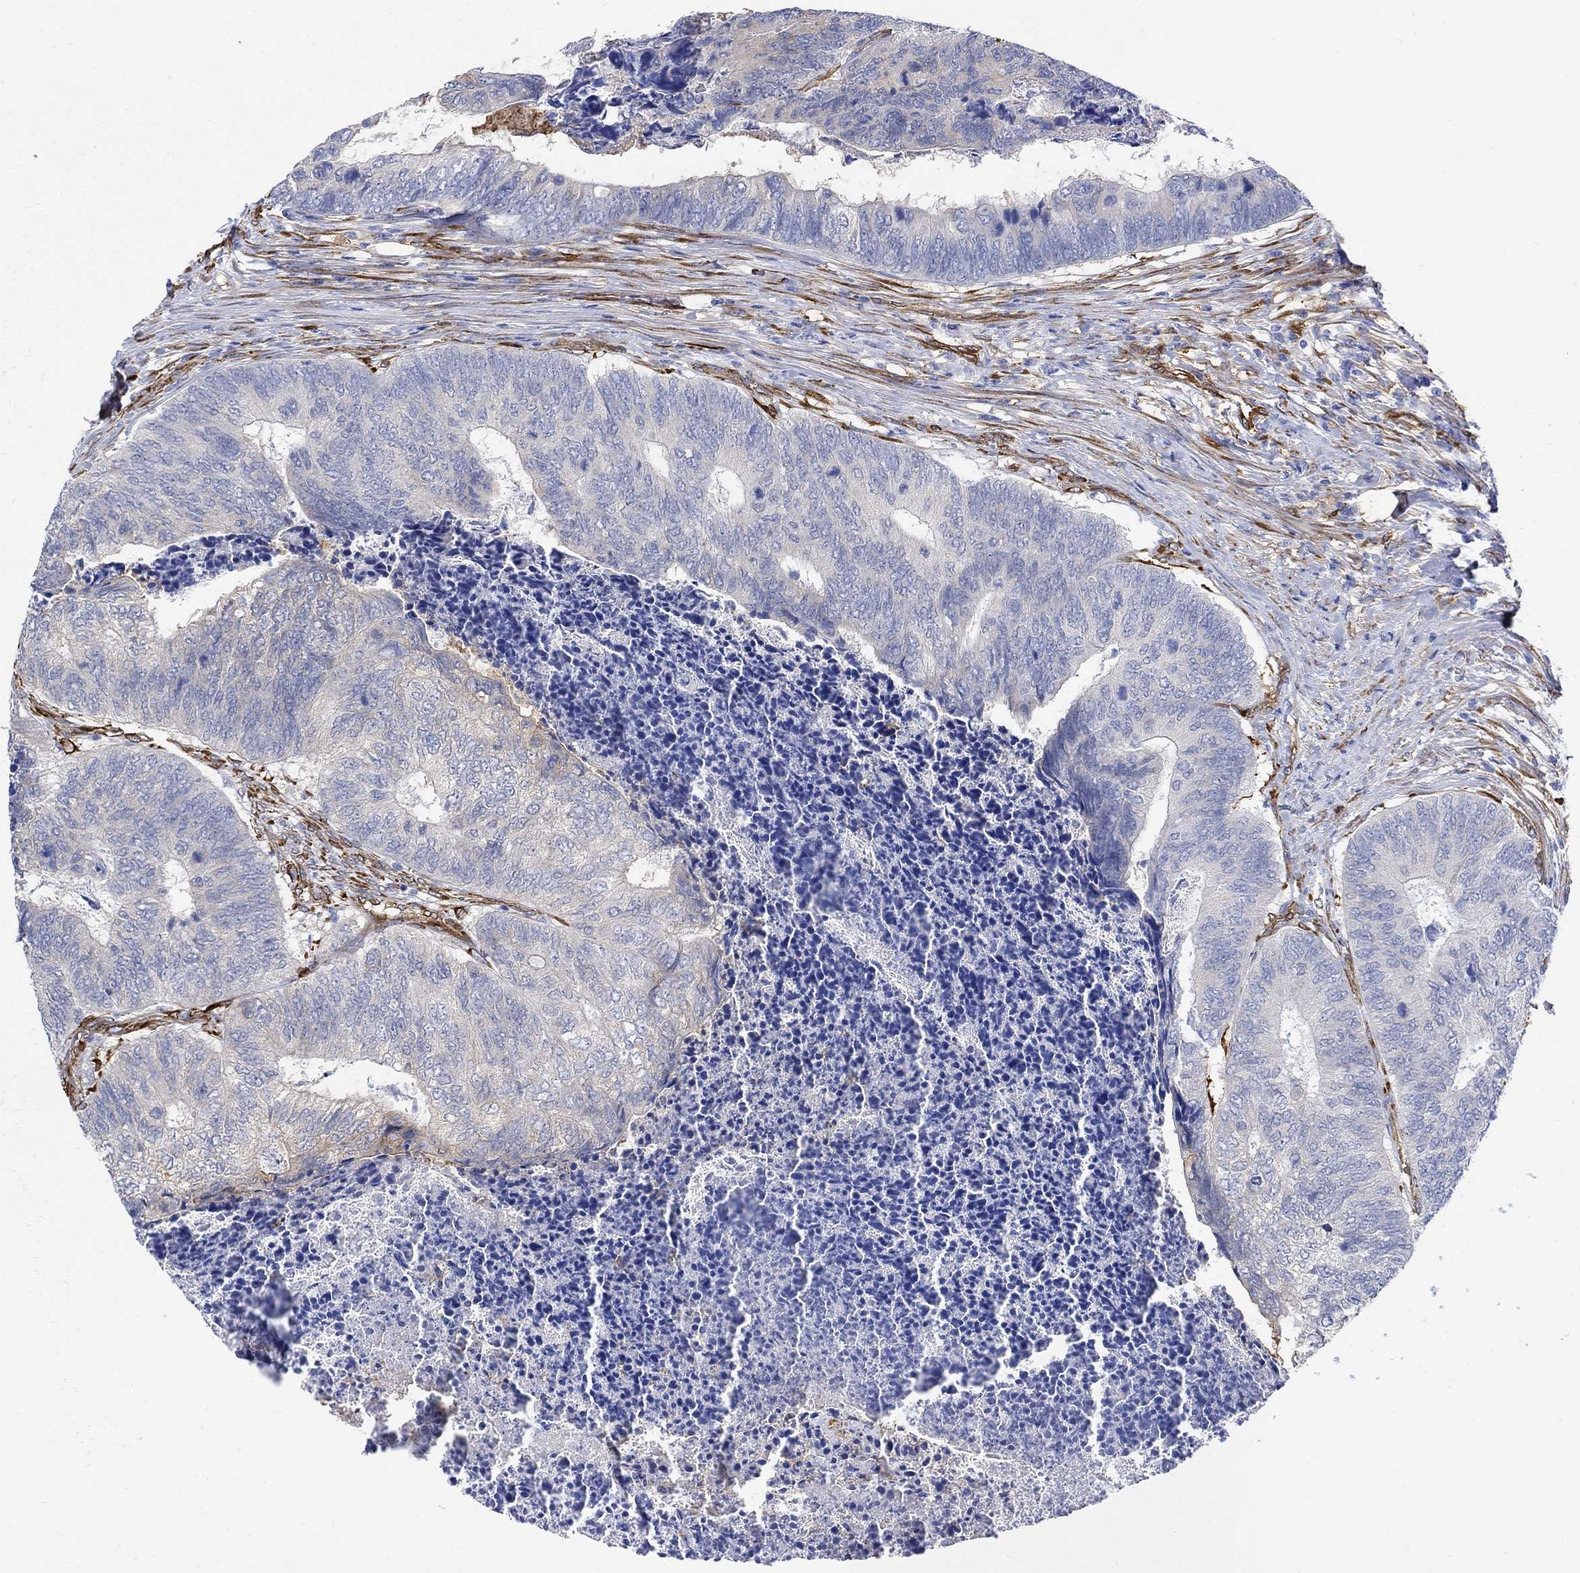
{"staining": {"intensity": "weak", "quantity": "<25%", "location": "cytoplasmic/membranous"}, "tissue": "colorectal cancer", "cell_type": "Tumor cells", "image_type": "cancer", "snomed": [{"axis": "morphology", "description": "Adenocarcinoma, NOS"}, {"axis": "topography", "description": "Colon"}], "caption": "Immunohistochemistry (IHC) photomicrograph of neoplastic tissue: human adenocarcinoma (colorectal) stained with DAB reveals no significant protein expression in tumor cells. Brightfield microscopy of IHC stained with DAB (3,3'-diaminobenzidine) (brown) and hematoxylin (blue), captured at high magnification.", "gene": "TGM2", "patient": {"sex": "female", "age": 67}}